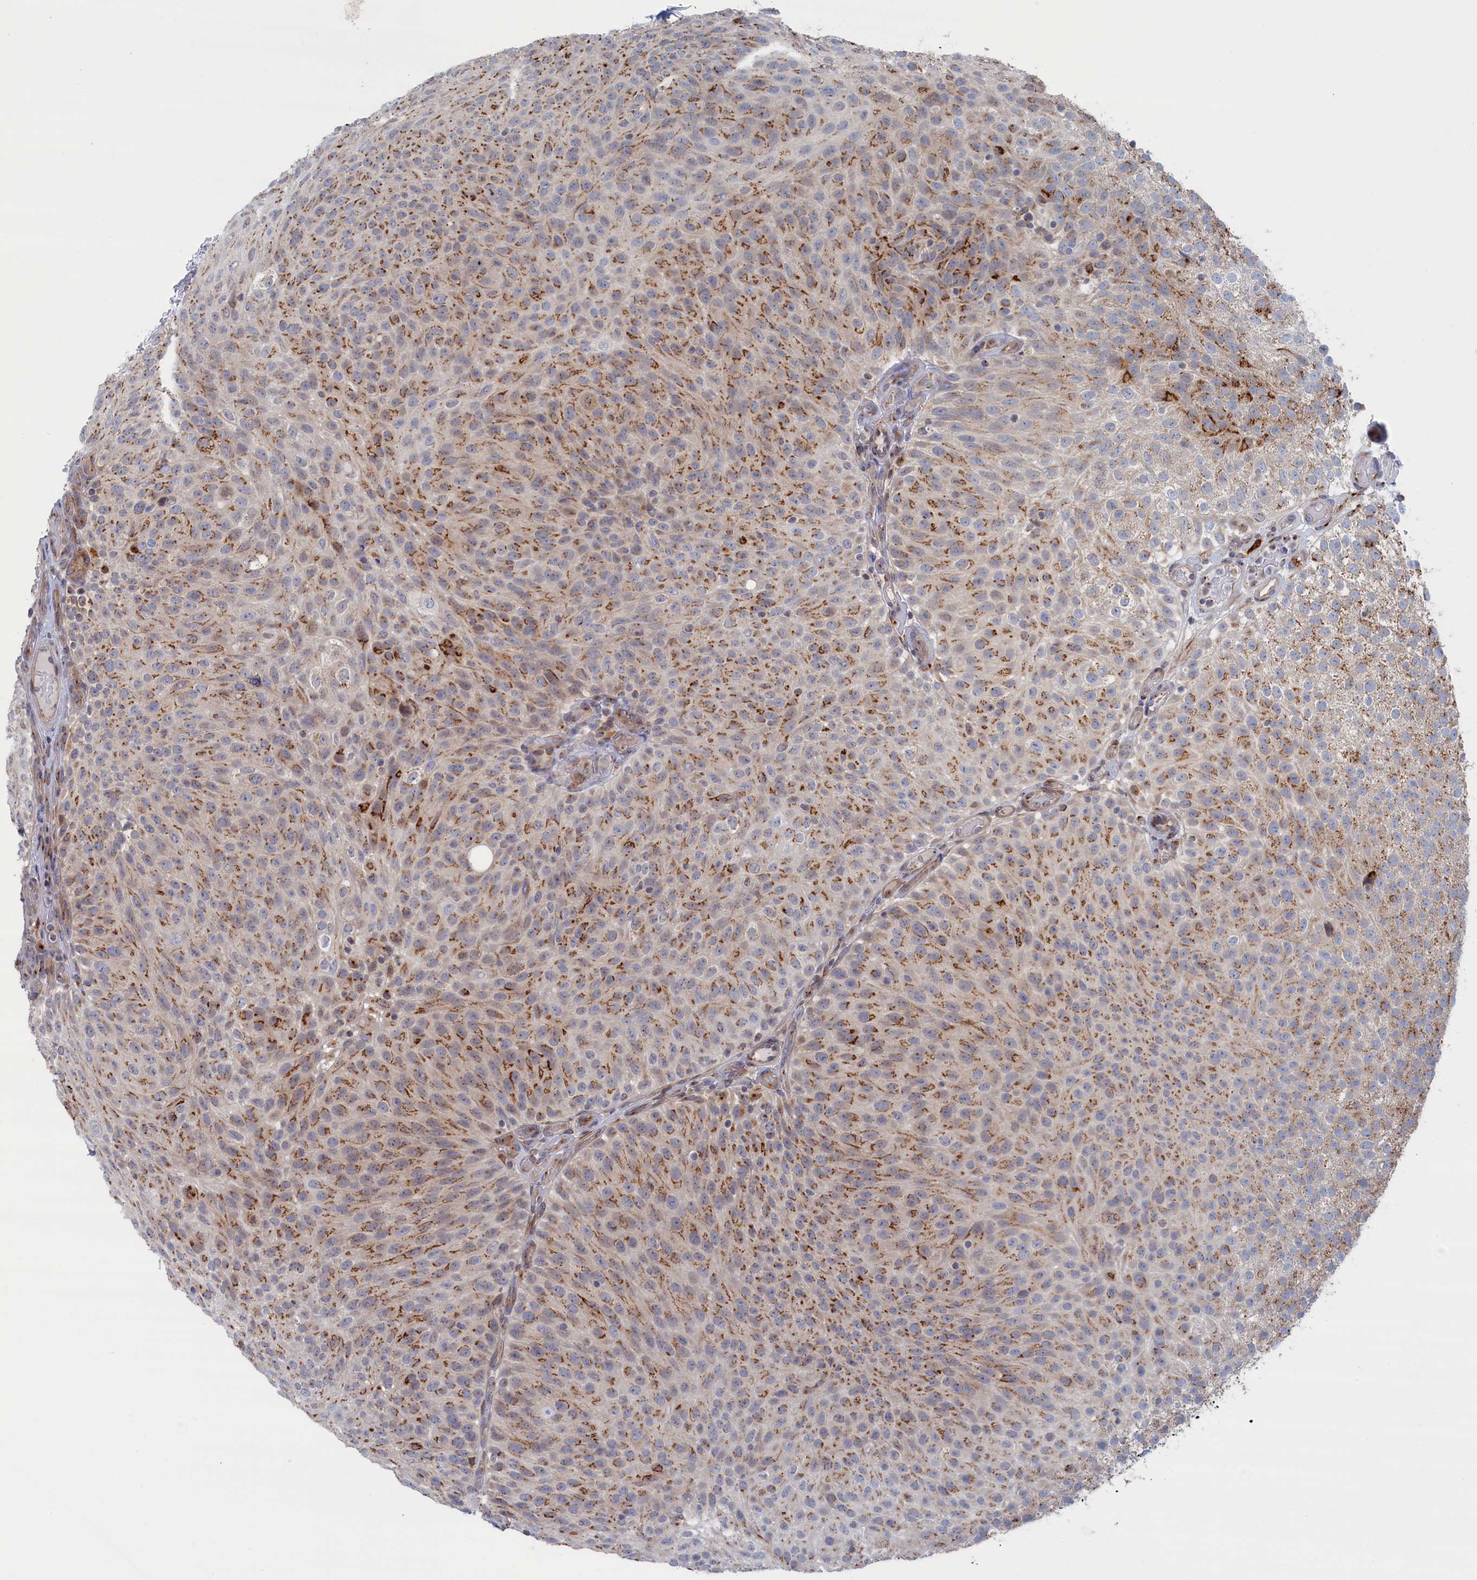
{"staining": {"intensity": "moderate", "quantity": "25%-75%", "location": "cytoplasmic/membranous"}, "tissue": "urothelial cancer", "cell_type": "Tumor cells", "image_type": "cancer", "snomed": [{"axis": "morphology", "description": "Urothelial carcinoma, Low grade"}, {"axis": "topography", "description": "Urinary bladder"}], "caption": "Tumor cells reveal medium levels of moderate cytoplasmic/membranous staining in about 25%-75% of cells in human low-grade urothelial carcinoma.", "gene": "IRX1", "patient": {"sex": "male", "age": 78}}